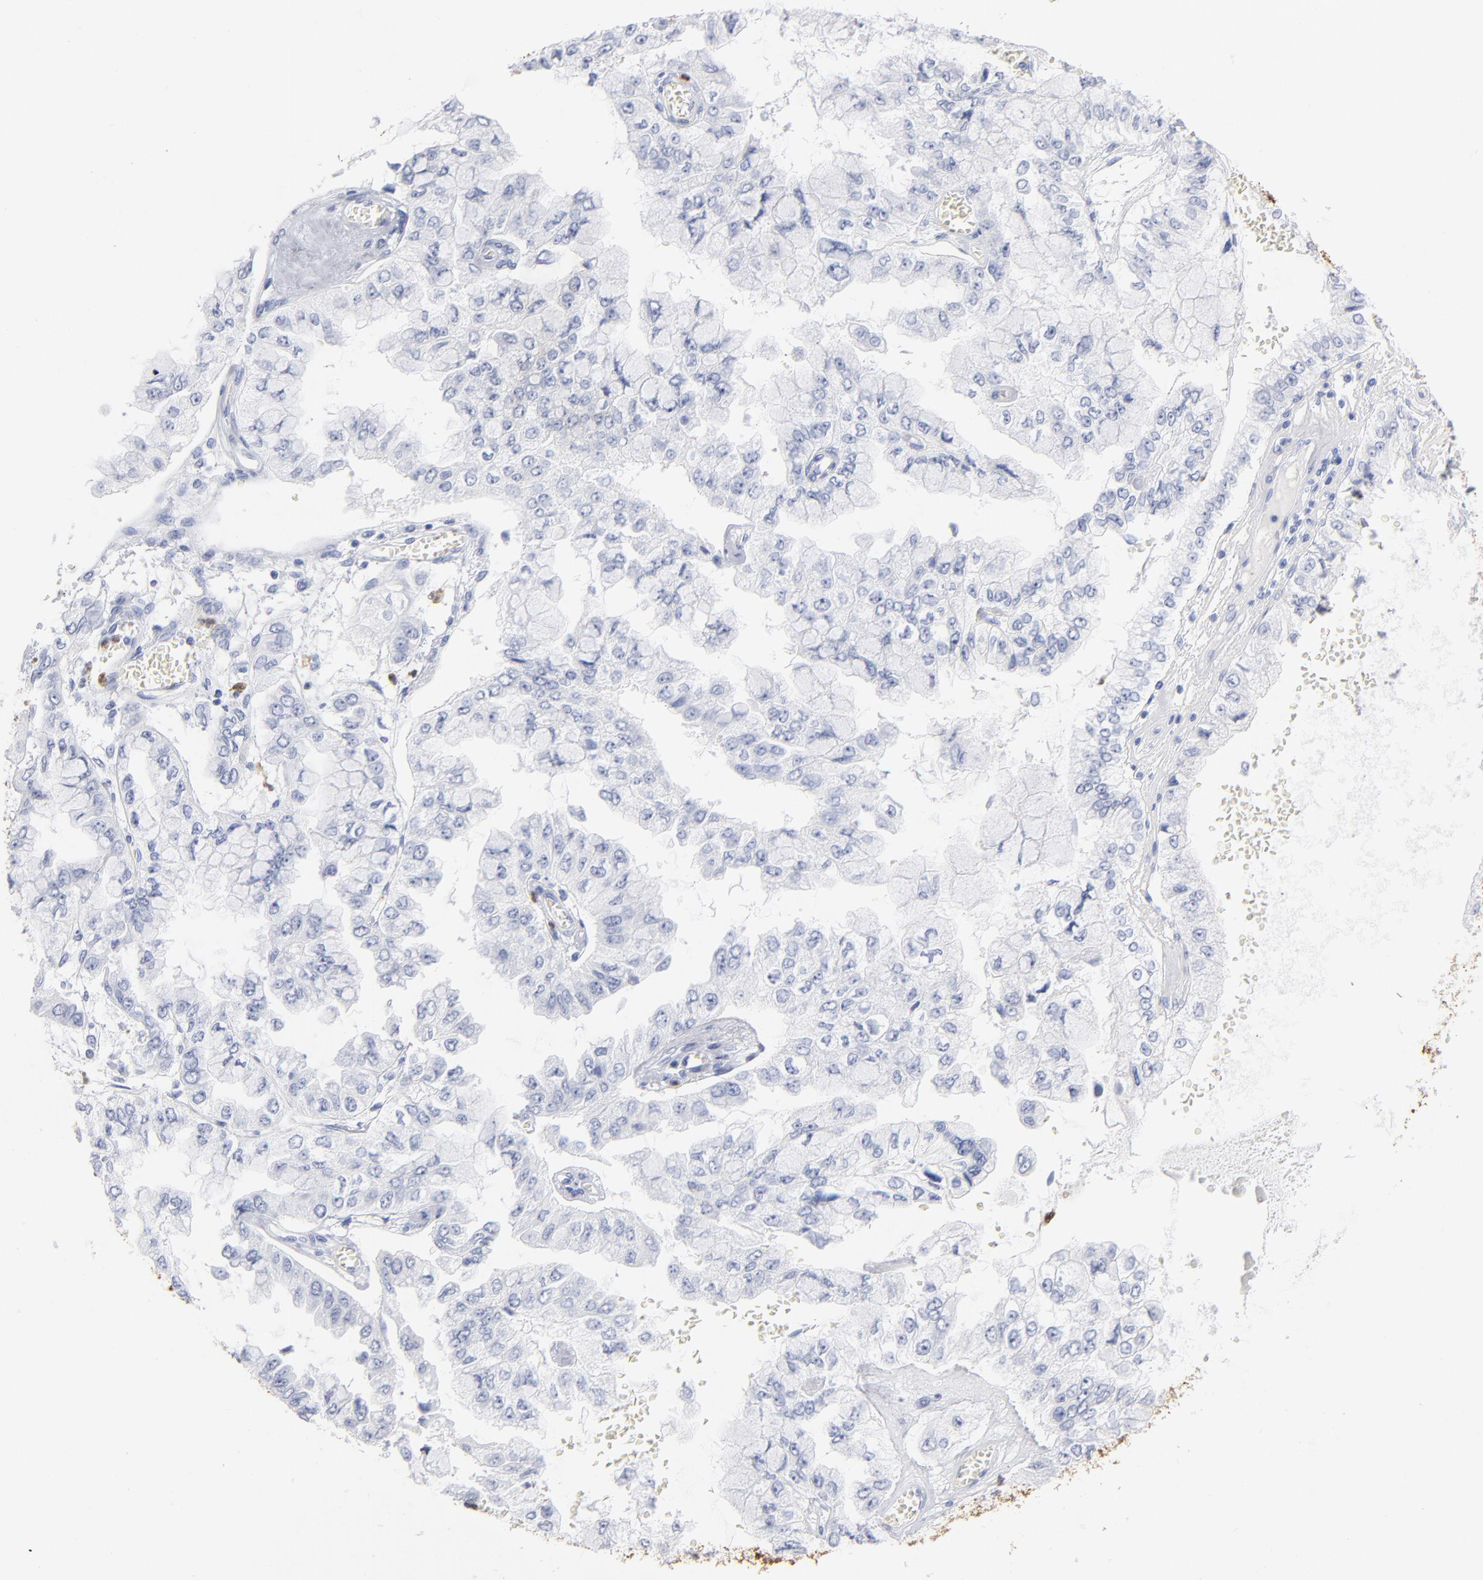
{"staining": {"intensity": "negative", "quantity": "none", "location": "none"}, "tissue": "liver cancer", "cell_type": "Tumor cells", "image_type": "cancer", "snomed": [{"axis": "morphology", "description": "Cholangiocarcinoma"}, {"axis": "topography", "description": "Liver"}], "caption": "DAB immunohistochemical staining of human liver cancer reveals no significant staining in tumor cells. (Immunohistochemistry (ihc), brightfield microscopy, high magnification).", "gene": "ARG1", "patient": {"sex": "female", "age": 79}}